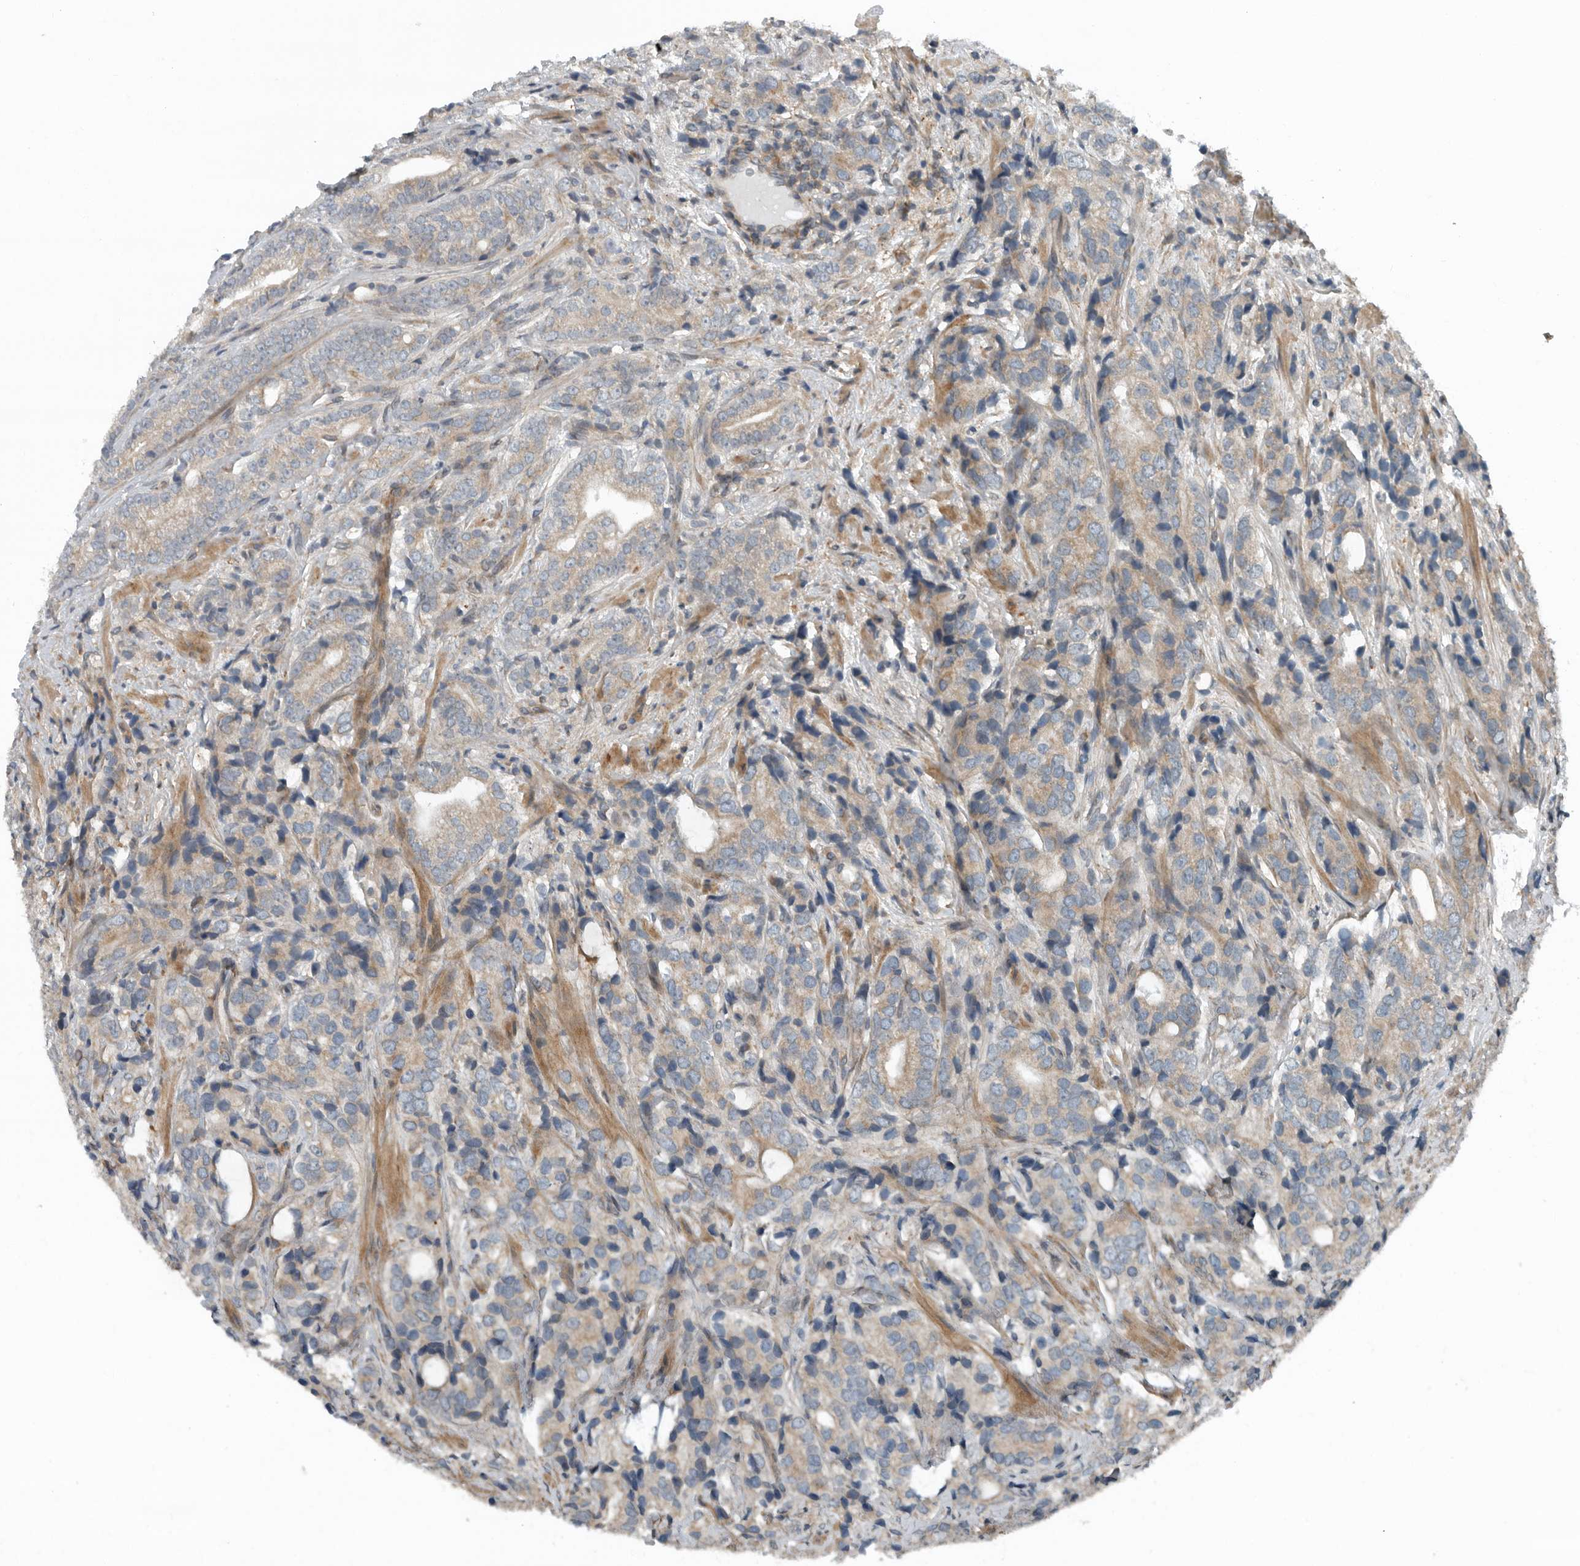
{"staining": {"intensity": "weak", "quantity": "<25%", "location": "cytoplasmic/membranous"}, "tissue": "prostate cancer", "cell_type": "Tumor cells", "image_type": "cancer", "snomed": [{"axis": "morphology", "description": "Adenocarcinoma, High grade"}, {"axis": "topography", "description": "Prostate"}], "caption": "Immunohistochemical staining of human prostate high-grade adenocarcinoma shows no significant staining in tumor cells.", "gene": "AMFR", "patient": {"sex": "male", "age": 57}}